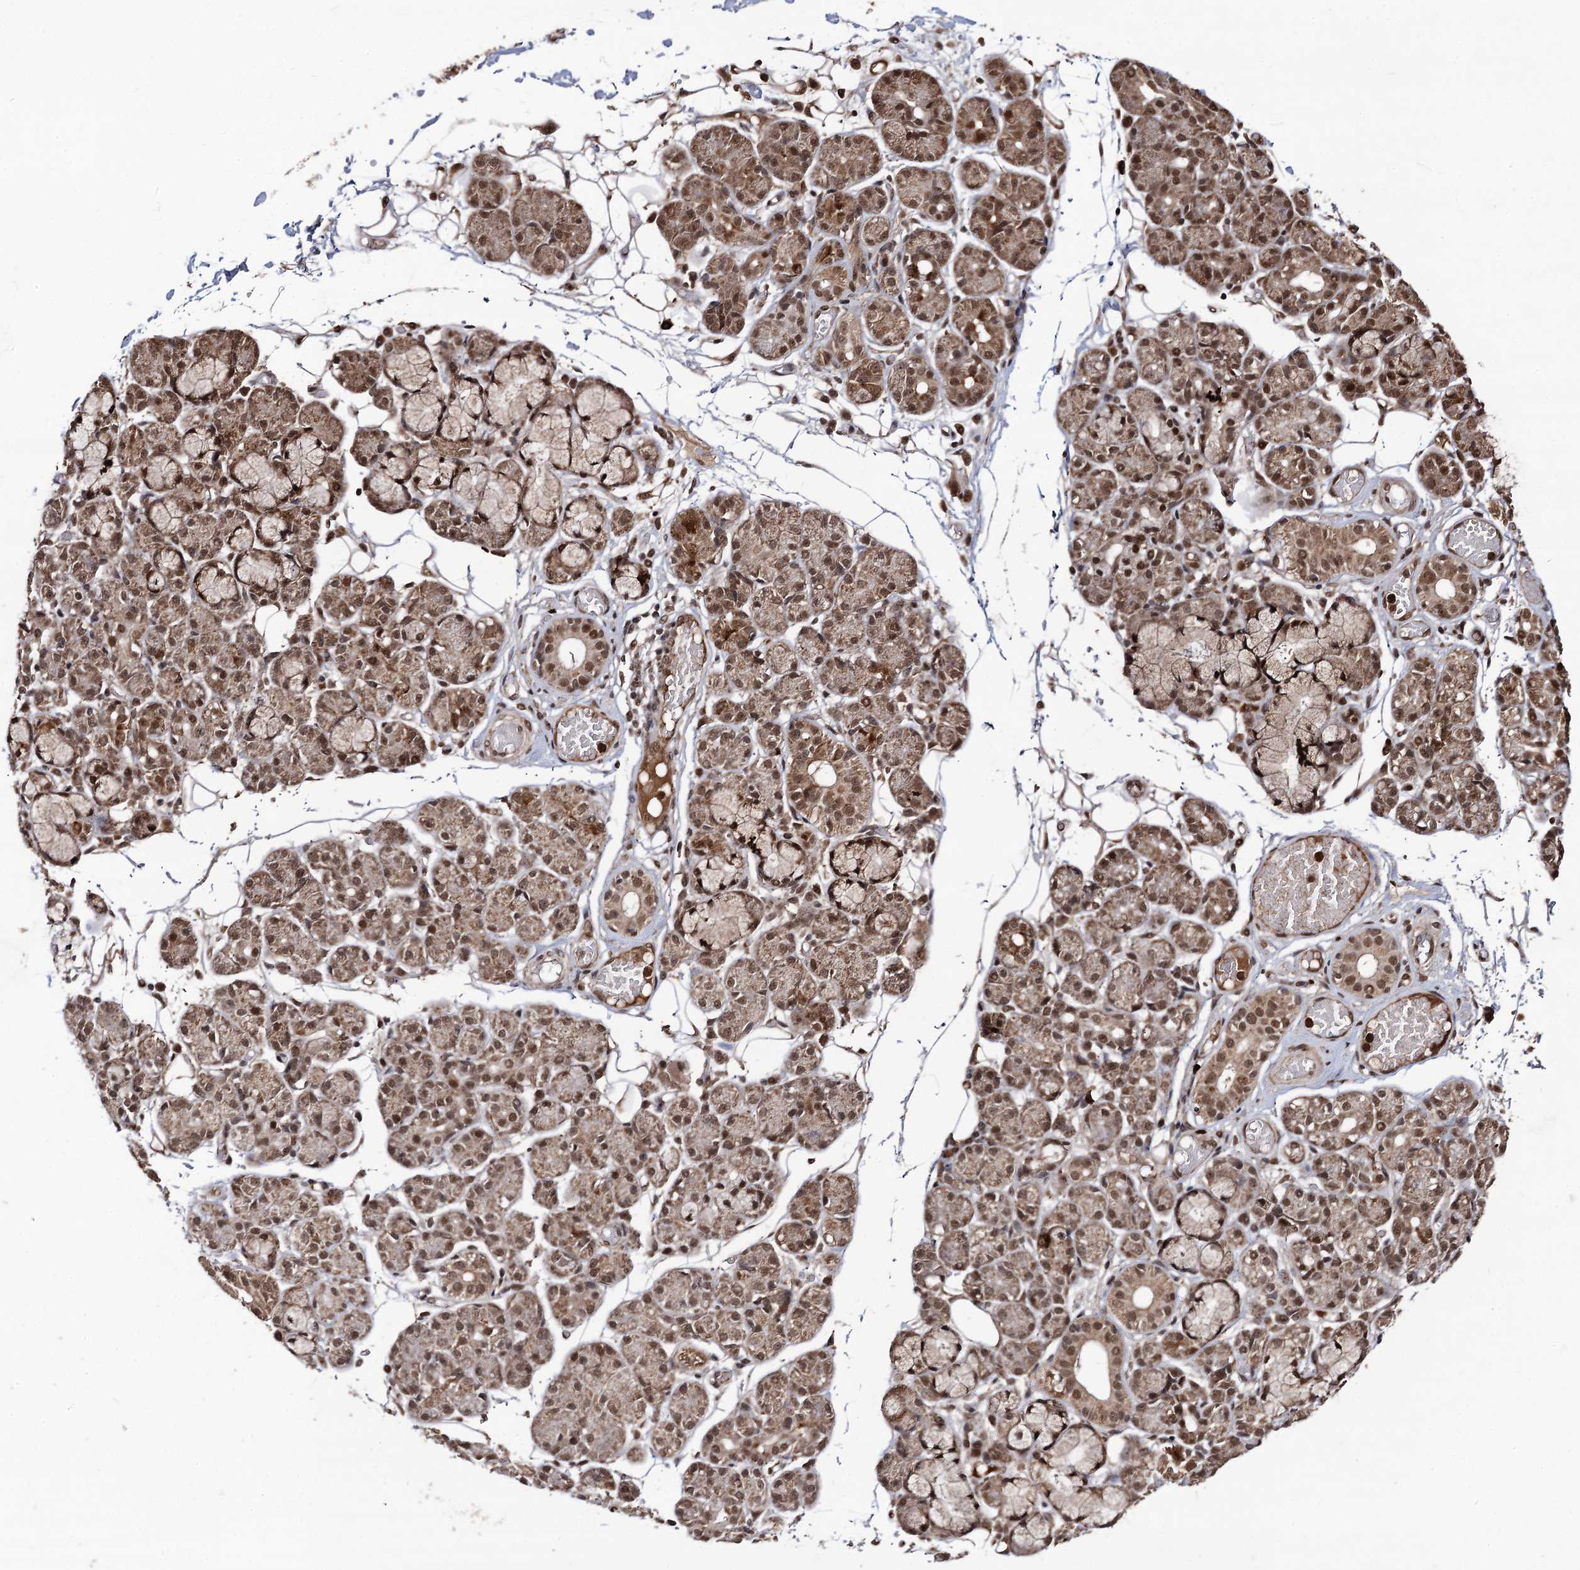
{"staining": {"intensity": "moderate", "quantity": ">75%", "location": "cytoplasmic/membranous,nuclear"}, "tissue": "salivary gland", "cell_type": "Glandular cells", "image_type": "normal", "snomed": [{"axis": "morphology", "description": "Normal tissue, NOS"}, {"axis": "topography", "description": "Salivary gland"}], "caption": "Salivary gland was stained to show a protein in brown. There is medium levels of moderate cytoplasmic/membranous,nuclear staining in approximately >75% of glandular cells. (brown staining indicates protein expression, while blue staining denotes nuclei).", "gene": "SFSWAP", "patient": {"sex": "male", "age": 63}}